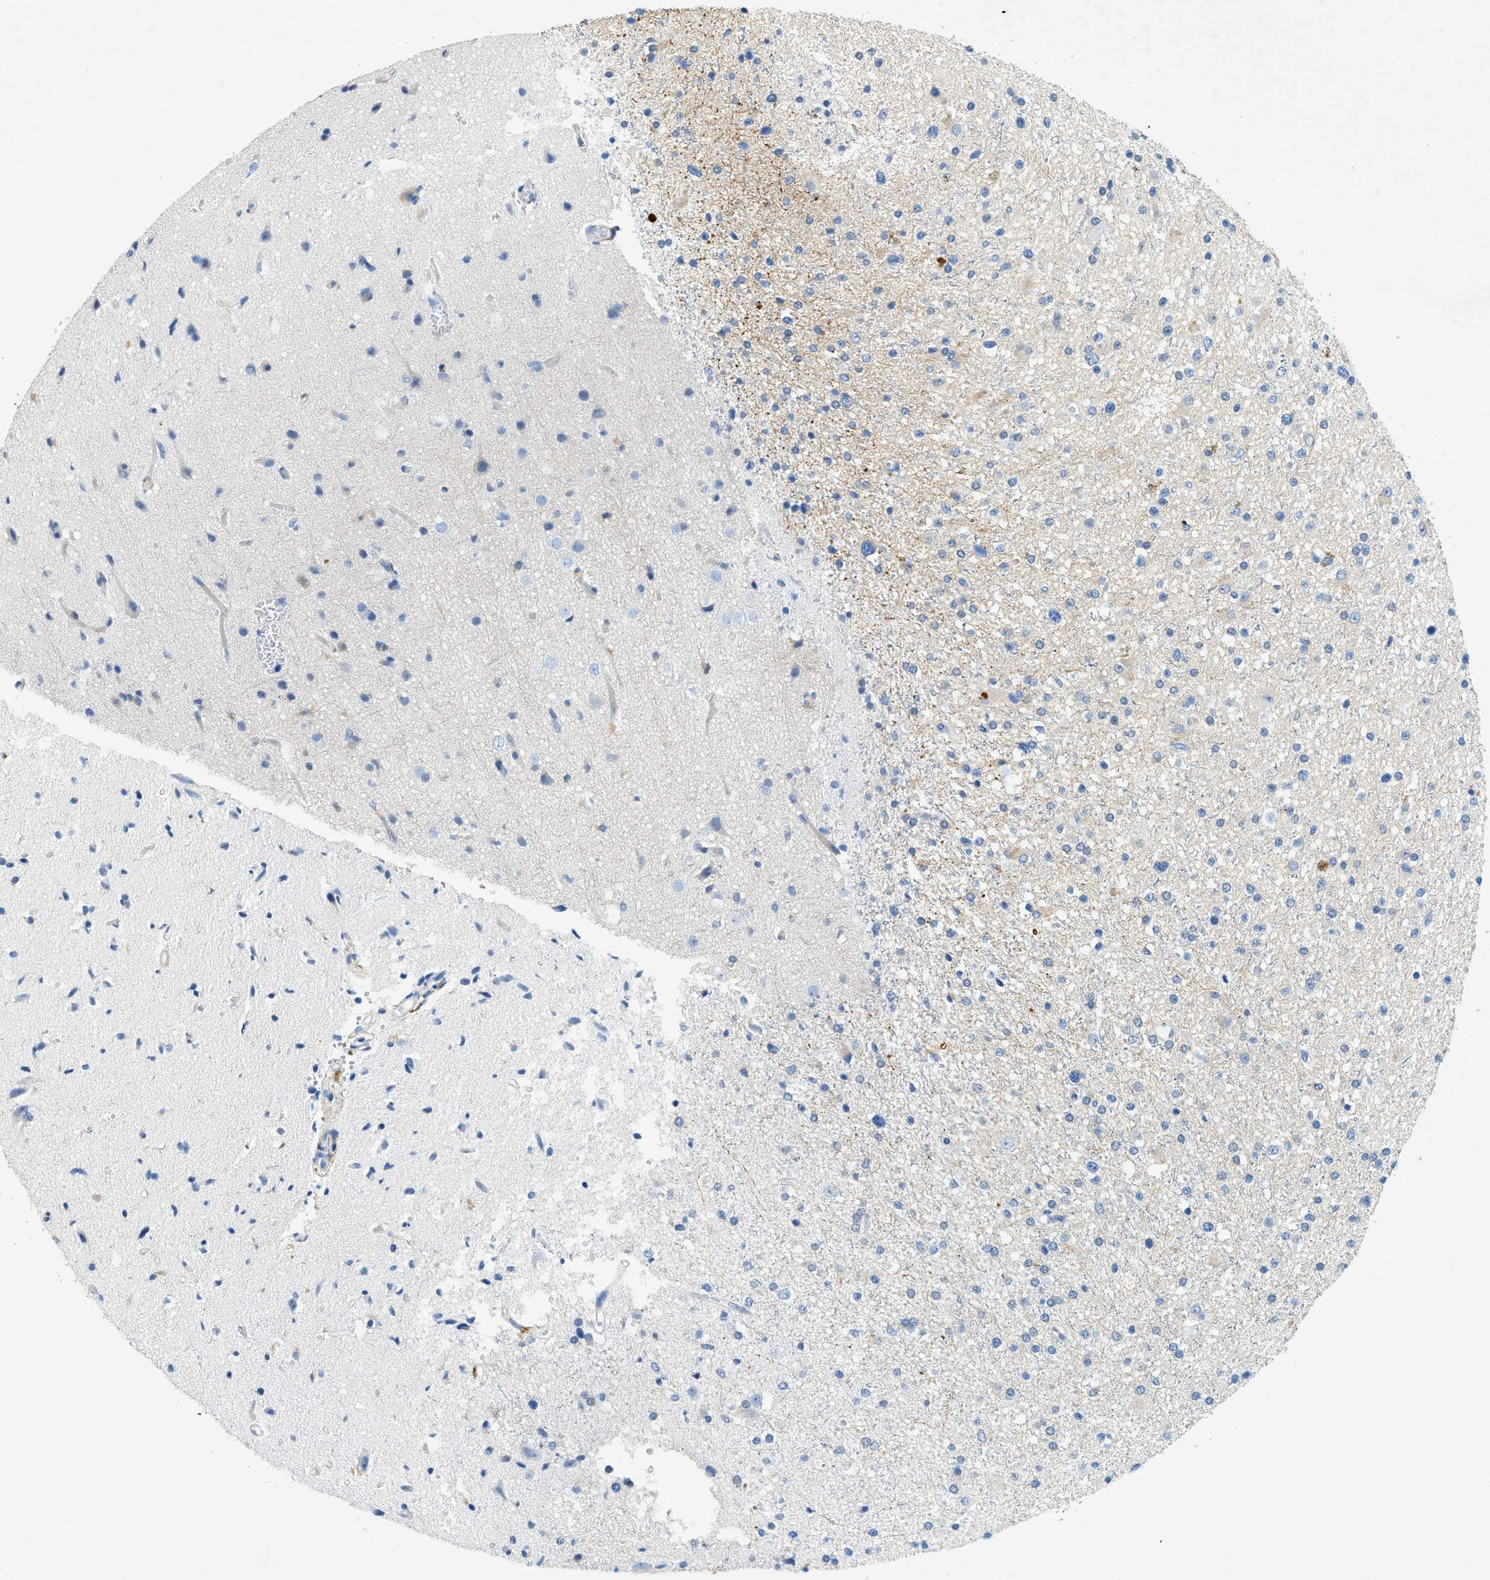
{"staining": {"intensity": "negative", "quantity": "none", "location": "none"}, "tissue": "glioma", "cell_type": "Tumor cells", "image_type": "cancer", "snomed": [{"axis": "morphology", "description": "Glioma, malignant, High grade"}, {"axis": "topography", "description": "Brain"}], "caption": "Micrograph shows no significant protein positivity in tumor cells of glioma. (DAB IHC, high magnification).", "gene": "ZDHHC13", "patient": {"sex": "male", "age": 33}}